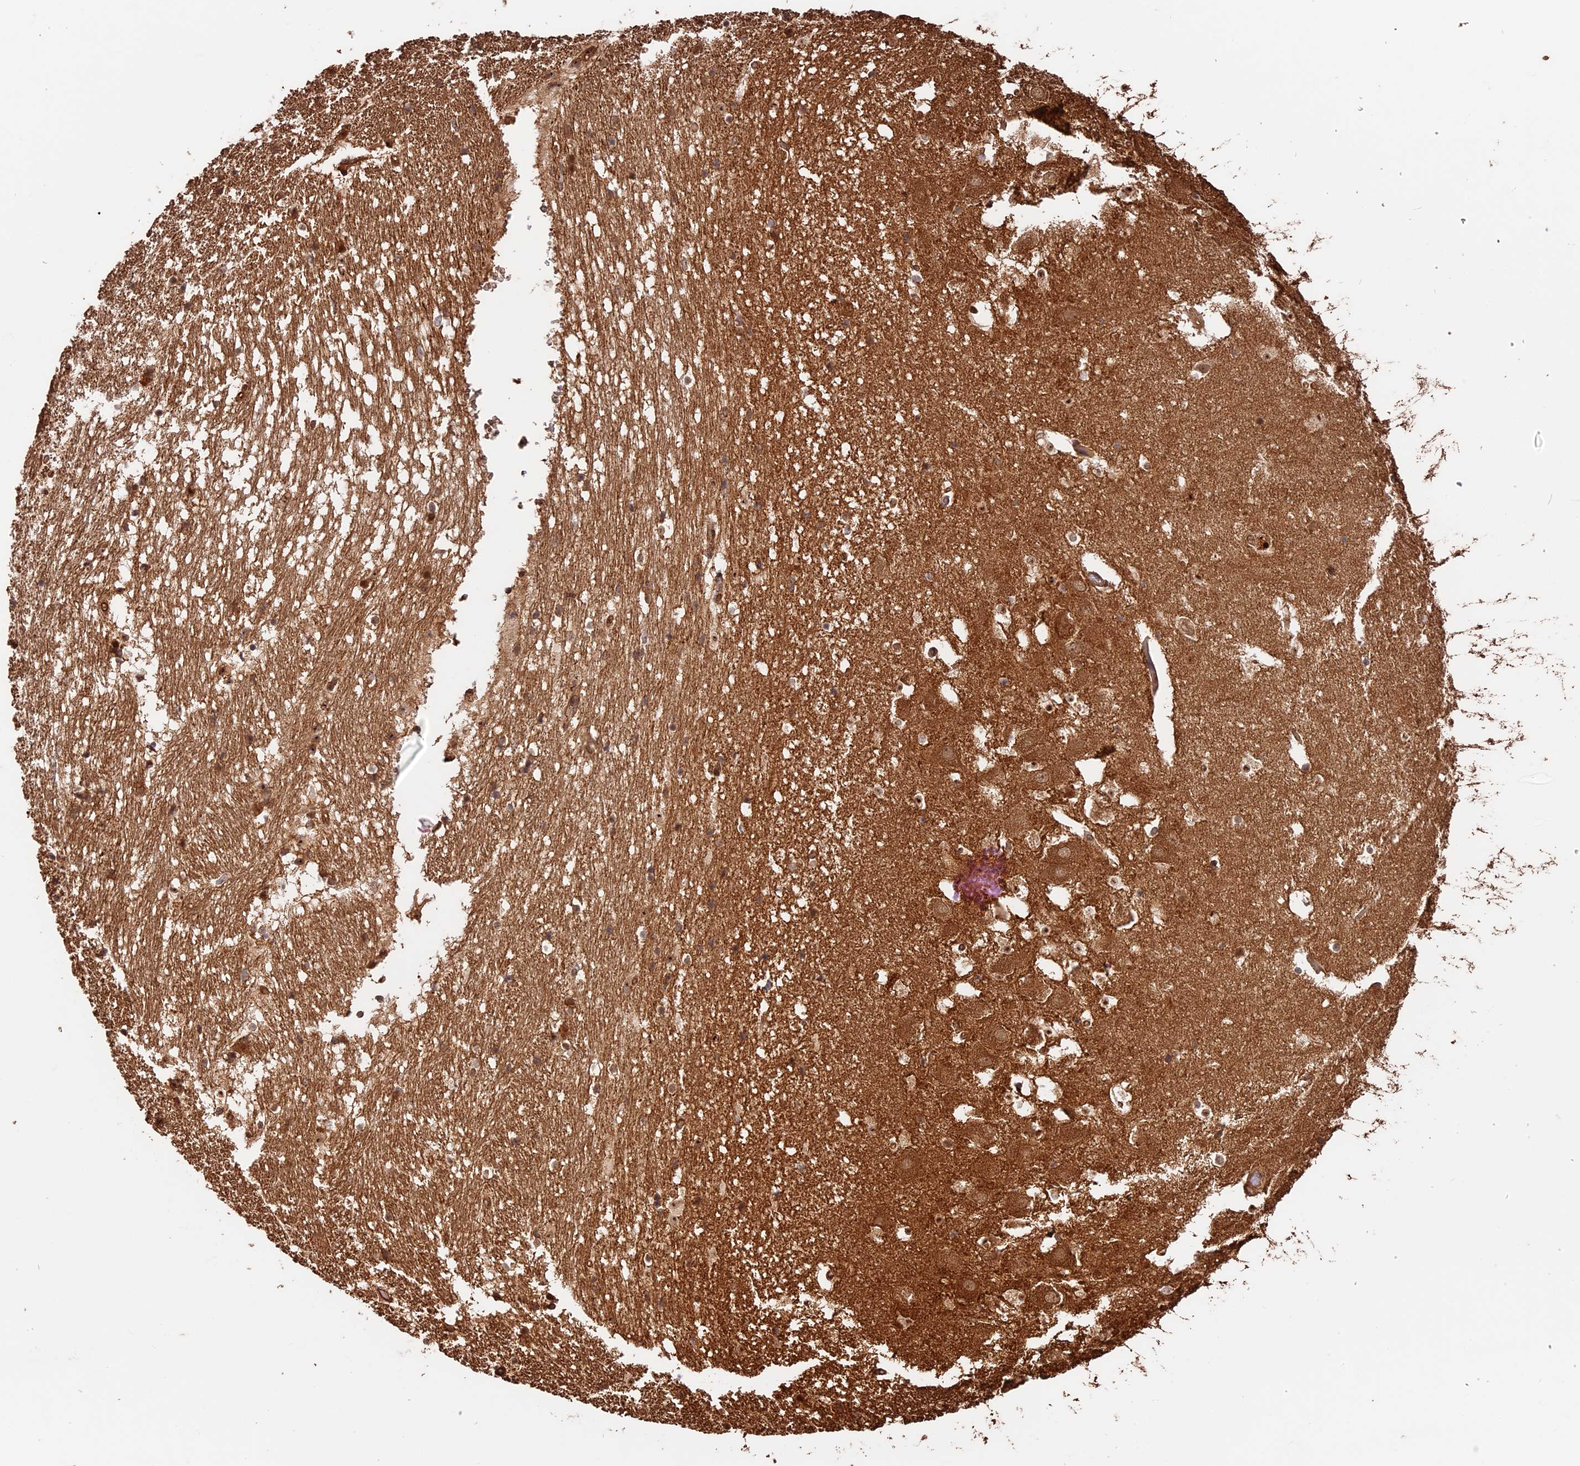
{"staining": {"intensity": "weak", "quantity": "<25%", "location": "cytoplasmic/membranous"}, "tissue": "hippocampus", "cell_type": "Glial cells", "image_type": "normal", "snomed": [{"axis": "morphology", "description": "Normal tissue, NOS"}, {"axis": "topography", "description": "Hippocampus"}], "caption": "Immunohistochemistry of unremarkable human hippocampus shows no expression in glial cells. Nuclei are stained in blue.", "gene": "PPP1R37", "patient": {"sex": "female", "age": 52}}